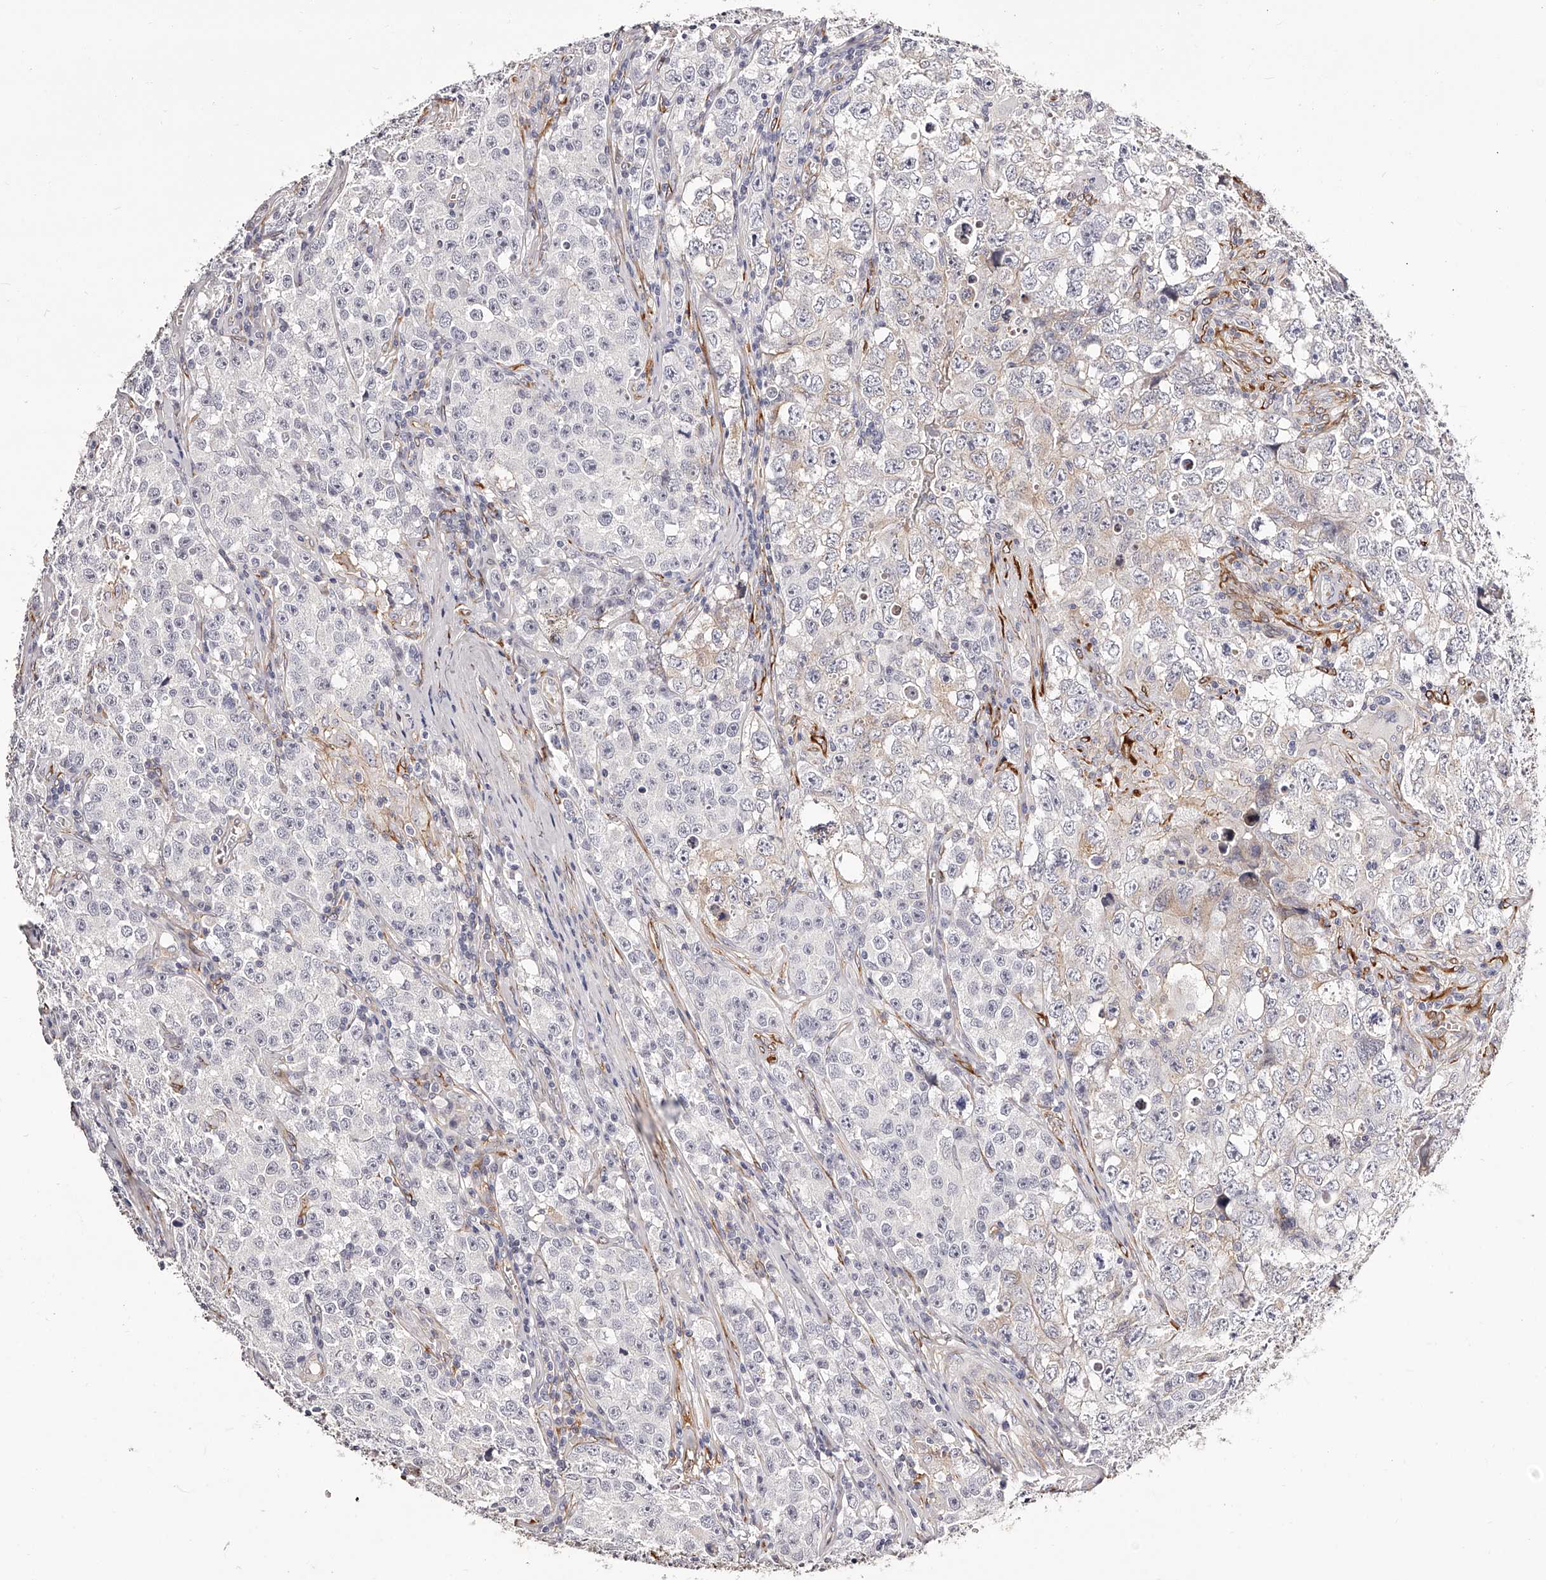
{"staining": {"intensity": "negative", "quantity": "none", "location": "none"}, "tissue": "testis cancer", "cell_type": "Tumor cells", "image_type": "cancer", "snomed": [{"axis": "morphology", "description": "Seminoma, NOS"}, {"axis": "morphology", "description": "Carcinoma, Embryonal, NOS"}, {"axis": "topography", "description": "Testis"}], "caption": "Immunohistochemistry (IHC) of embryonal carcinoma (testis) displays no positivity in tumor cells.", "gene": "CD82", "patient": {"sex": "male", "age": 43}}